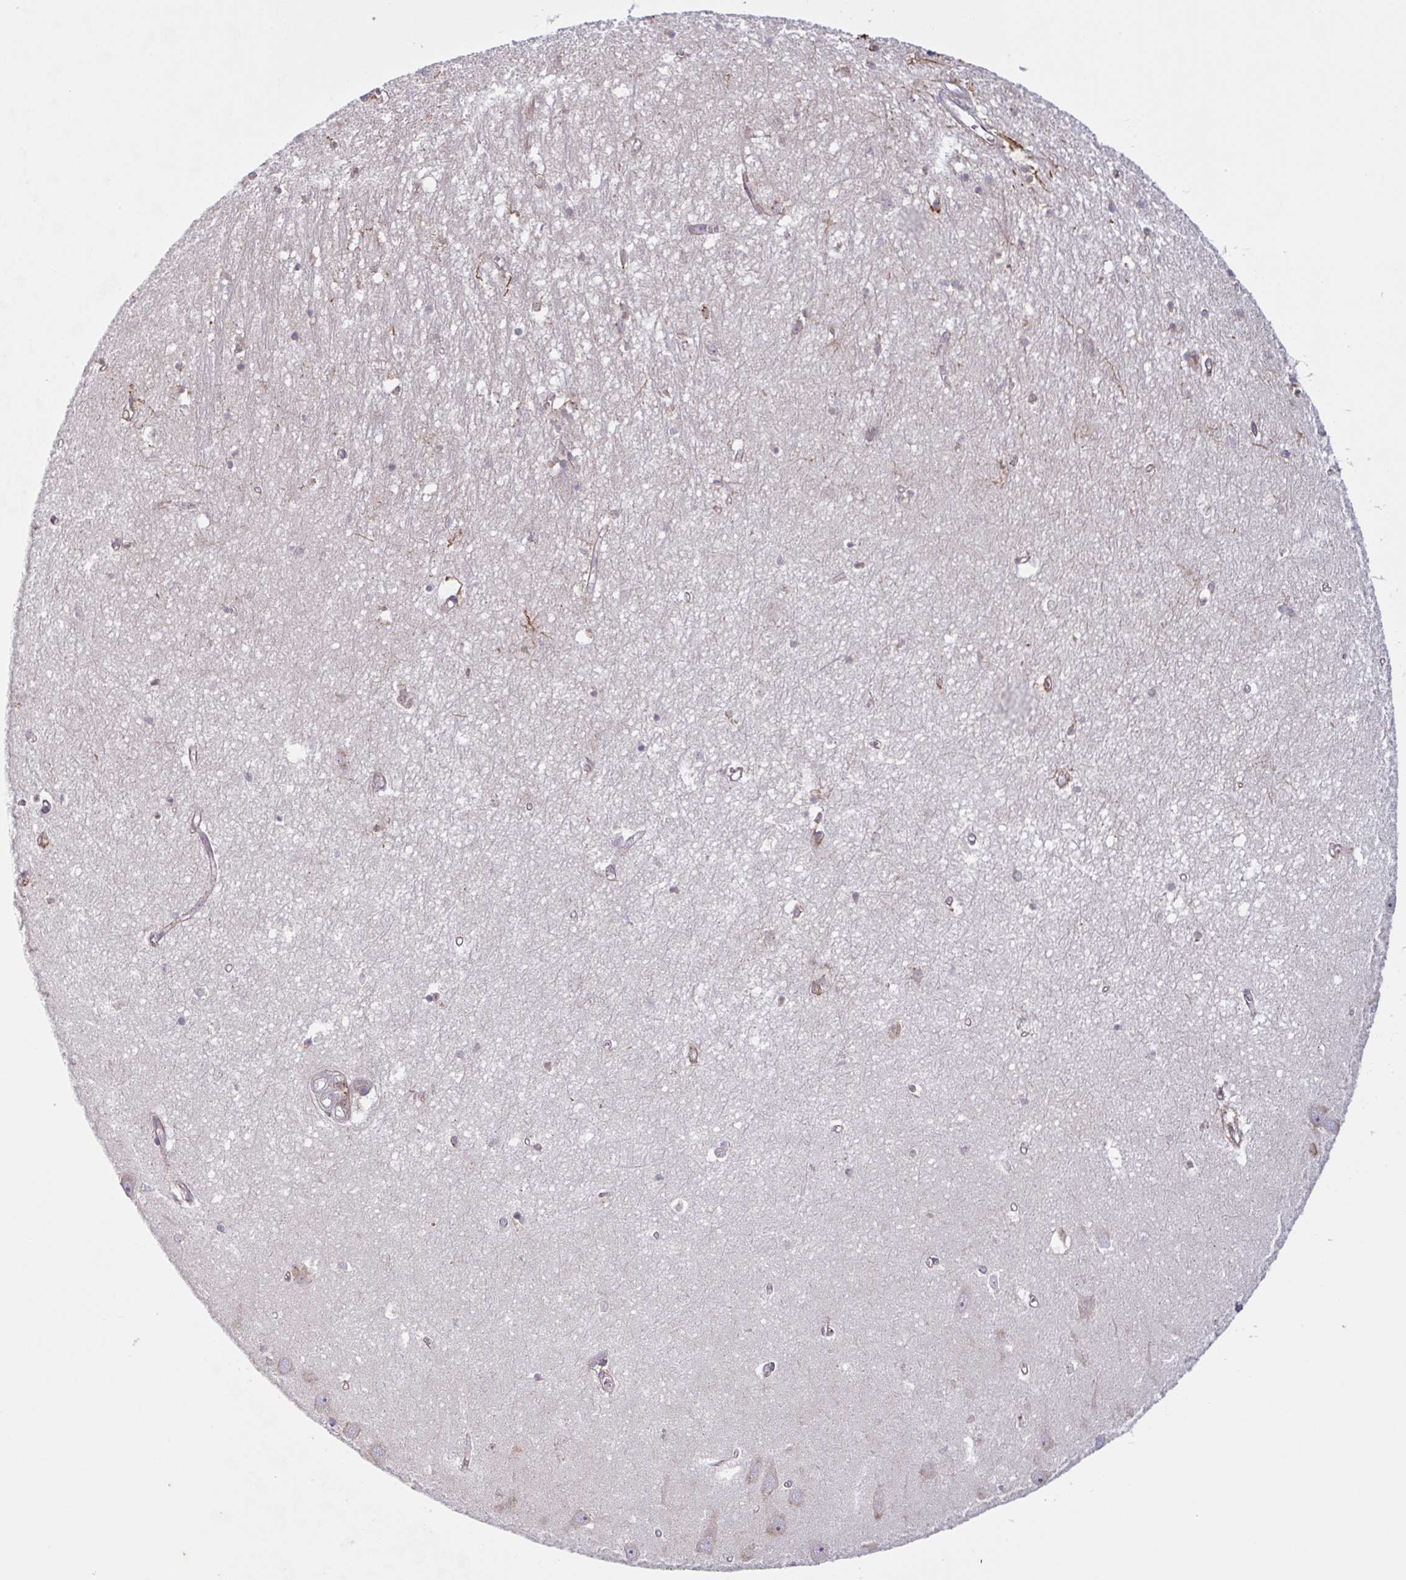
{"staining": {"intensity": "weak", "quantity": "<25%", "location": "cytoplasmic/membranous"}, "tissue": "hippocampus", "cell_type": "Glial cells", "image_type": "normal", "snomed": [{"axis": "morphology", "description": "Normal tissue, NOS"}, {"axis": "topography", "description": "Hippocampus"}], "caption": "This is a histopathology image of immunohistochemistry staining of normal hippocampus, which shows no positivity in glial cells.", "gene": "RIT1", "patient": {"sex": "female", "age": 64}}